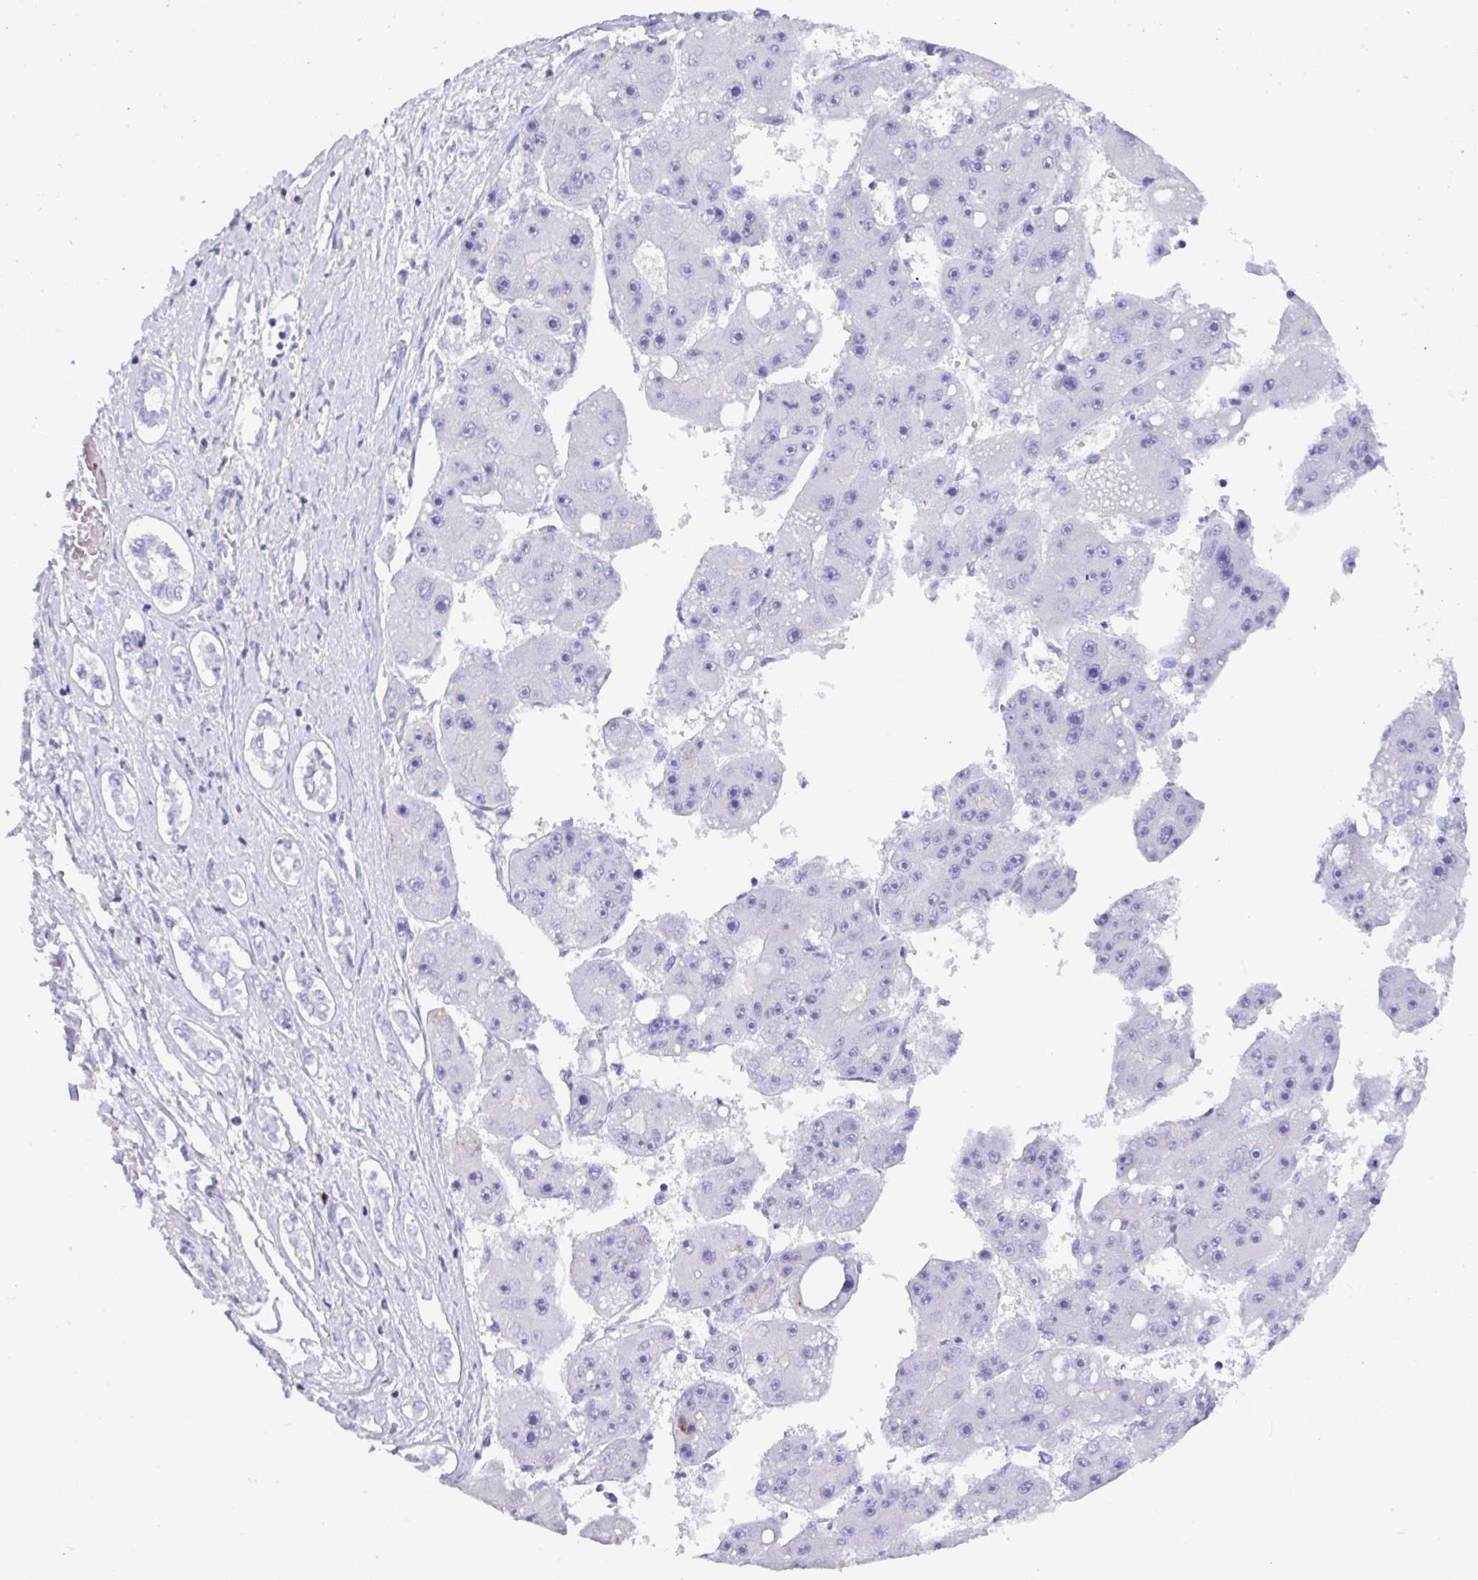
{"staining": {"intensity": "negative", "quantity": "none", "location": "none"}, "tissue": "liver cancer", "cell_type": "Tumor cells", "image_type": "cancer", "snomed": [{"axis": "morphology", "description": "Carcinoma, Hepatocellular, NOS"}, {"axis": "topography", "description": "Liver"}], "caption": "Image shows no protein staining in tumor cells of liver cancer (hepatocellular carcinoma) tissue.", "gene": "TNNC1", "patient": {"sex": "female", "age": 61}}